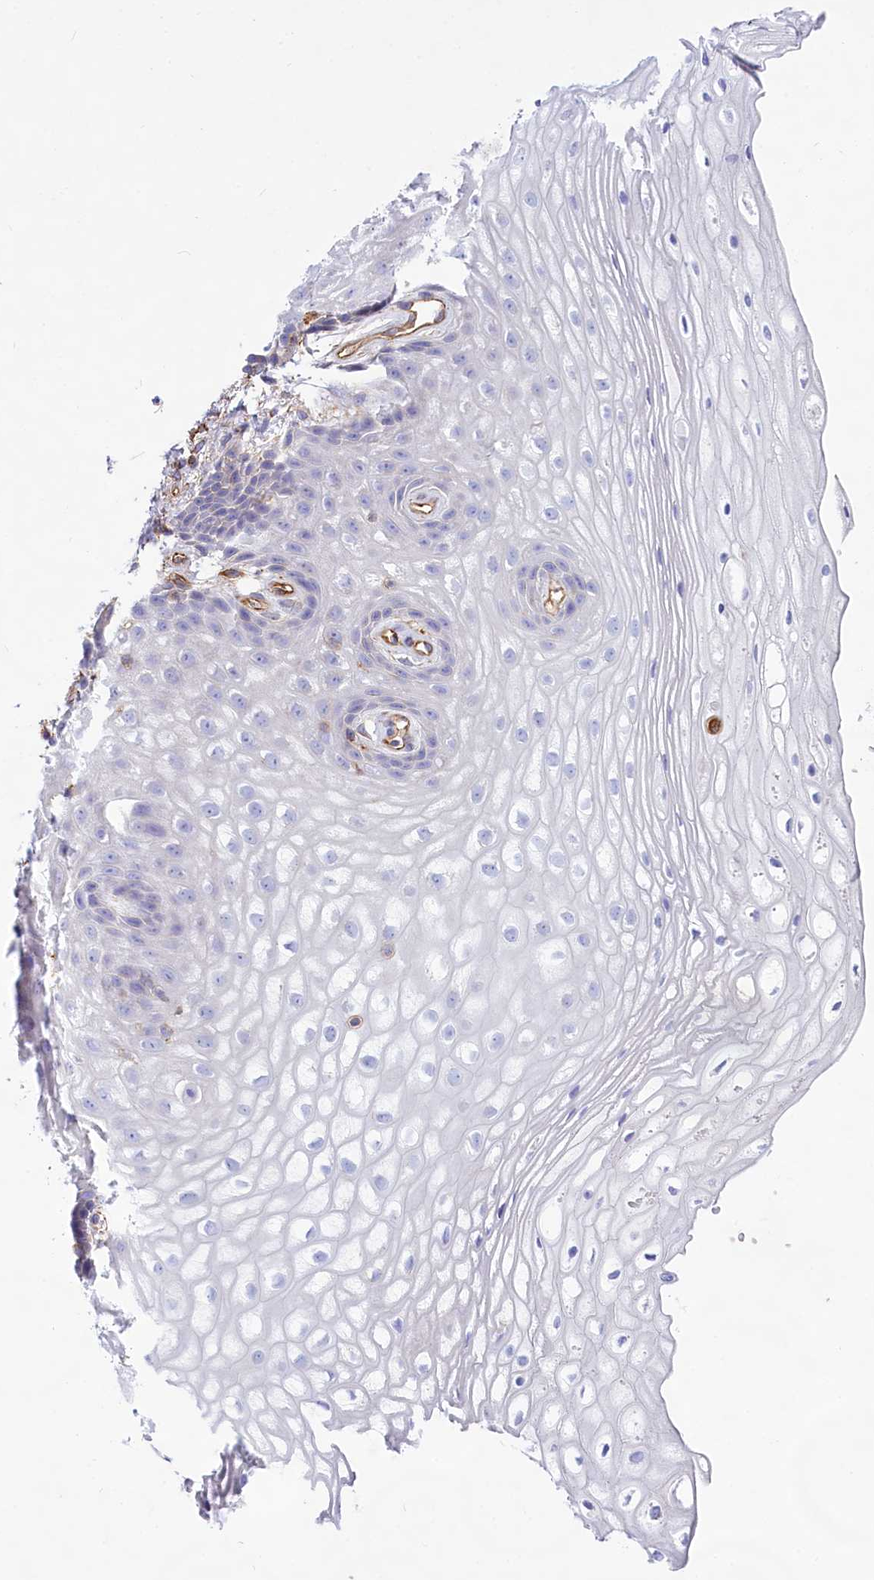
{"staining": {"intensity": "negative", "quantity": "none", "location": "none"}, "tissue": "vagina", "cell_type": "Squamous epithelial cells", "image_type": "normal", "snomed": [{"axis": "morphology", "description": "Normal tissue, NOS"}, {"axis": "topography", "description": "Vagina"}], "caption": "Squamous epithelial cells are negative for brown protein staining in benign vagina. (IHC, brightfield microscopy, high magnification).", "gene": "CD99", "patient": {"sex": "female", "age": 60}}